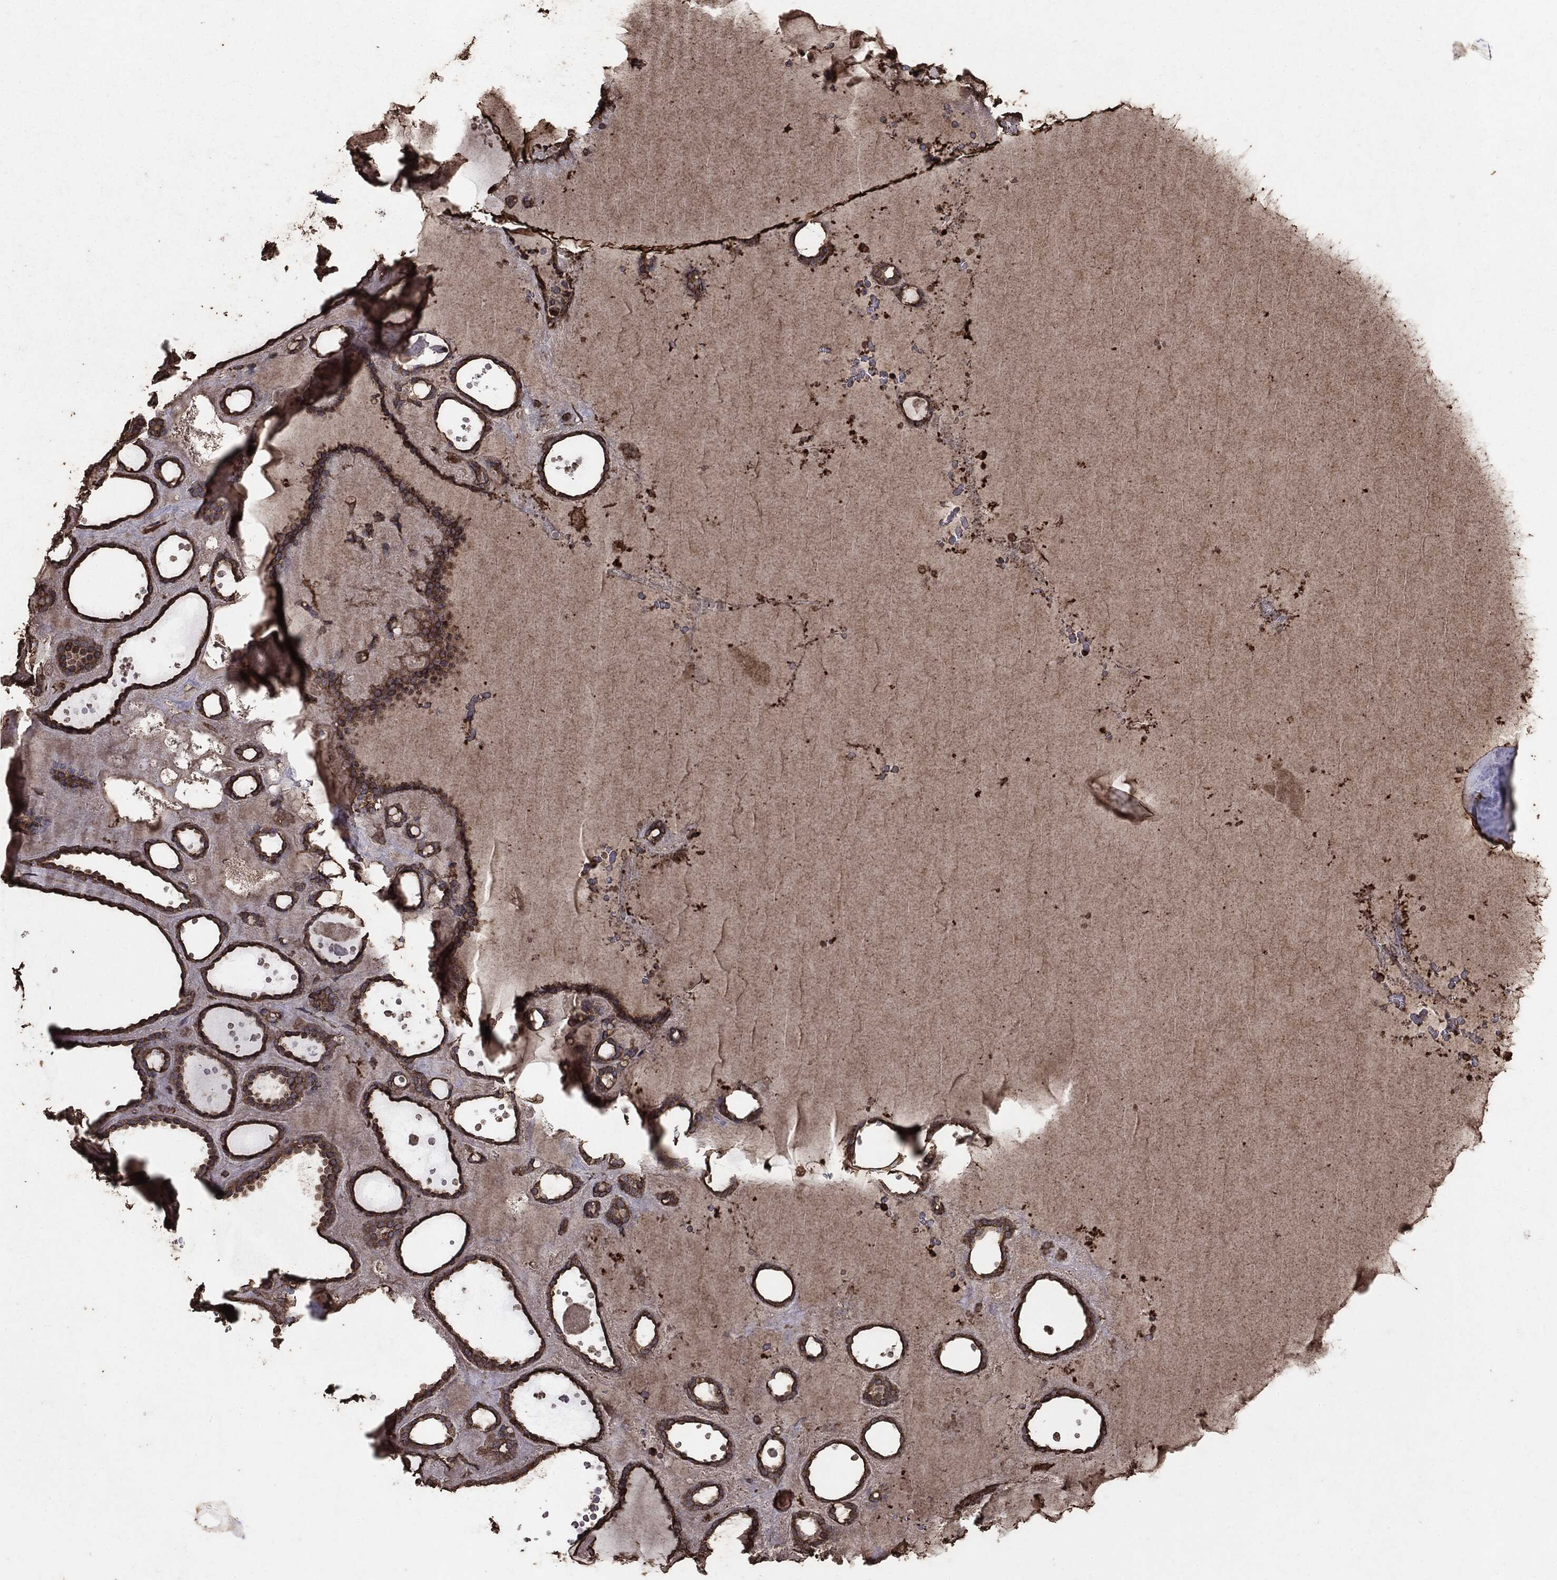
{"staining": {"intensity": "moderate", "quantity": ">75%", "location": "cytoplasmic/membranous"}, "tissue": "thyroid gland", "cell_type": "Glandular cells", "image_type": "normal", "snomed": [{"axis": "morphology", "description": "Normal tissue, NOS"}, {"axis": "topography", "description": "Thyroid gland"}], "caption": "Immunohistochemistry (IHC) (DAB) staining of benign thyroid gland demonstrates moderate cytoplasmic/membranous protein positivity in about >75% of glandular cells.", "gene": "MTOR", "patient": {"sex": "male", "age": 63}}